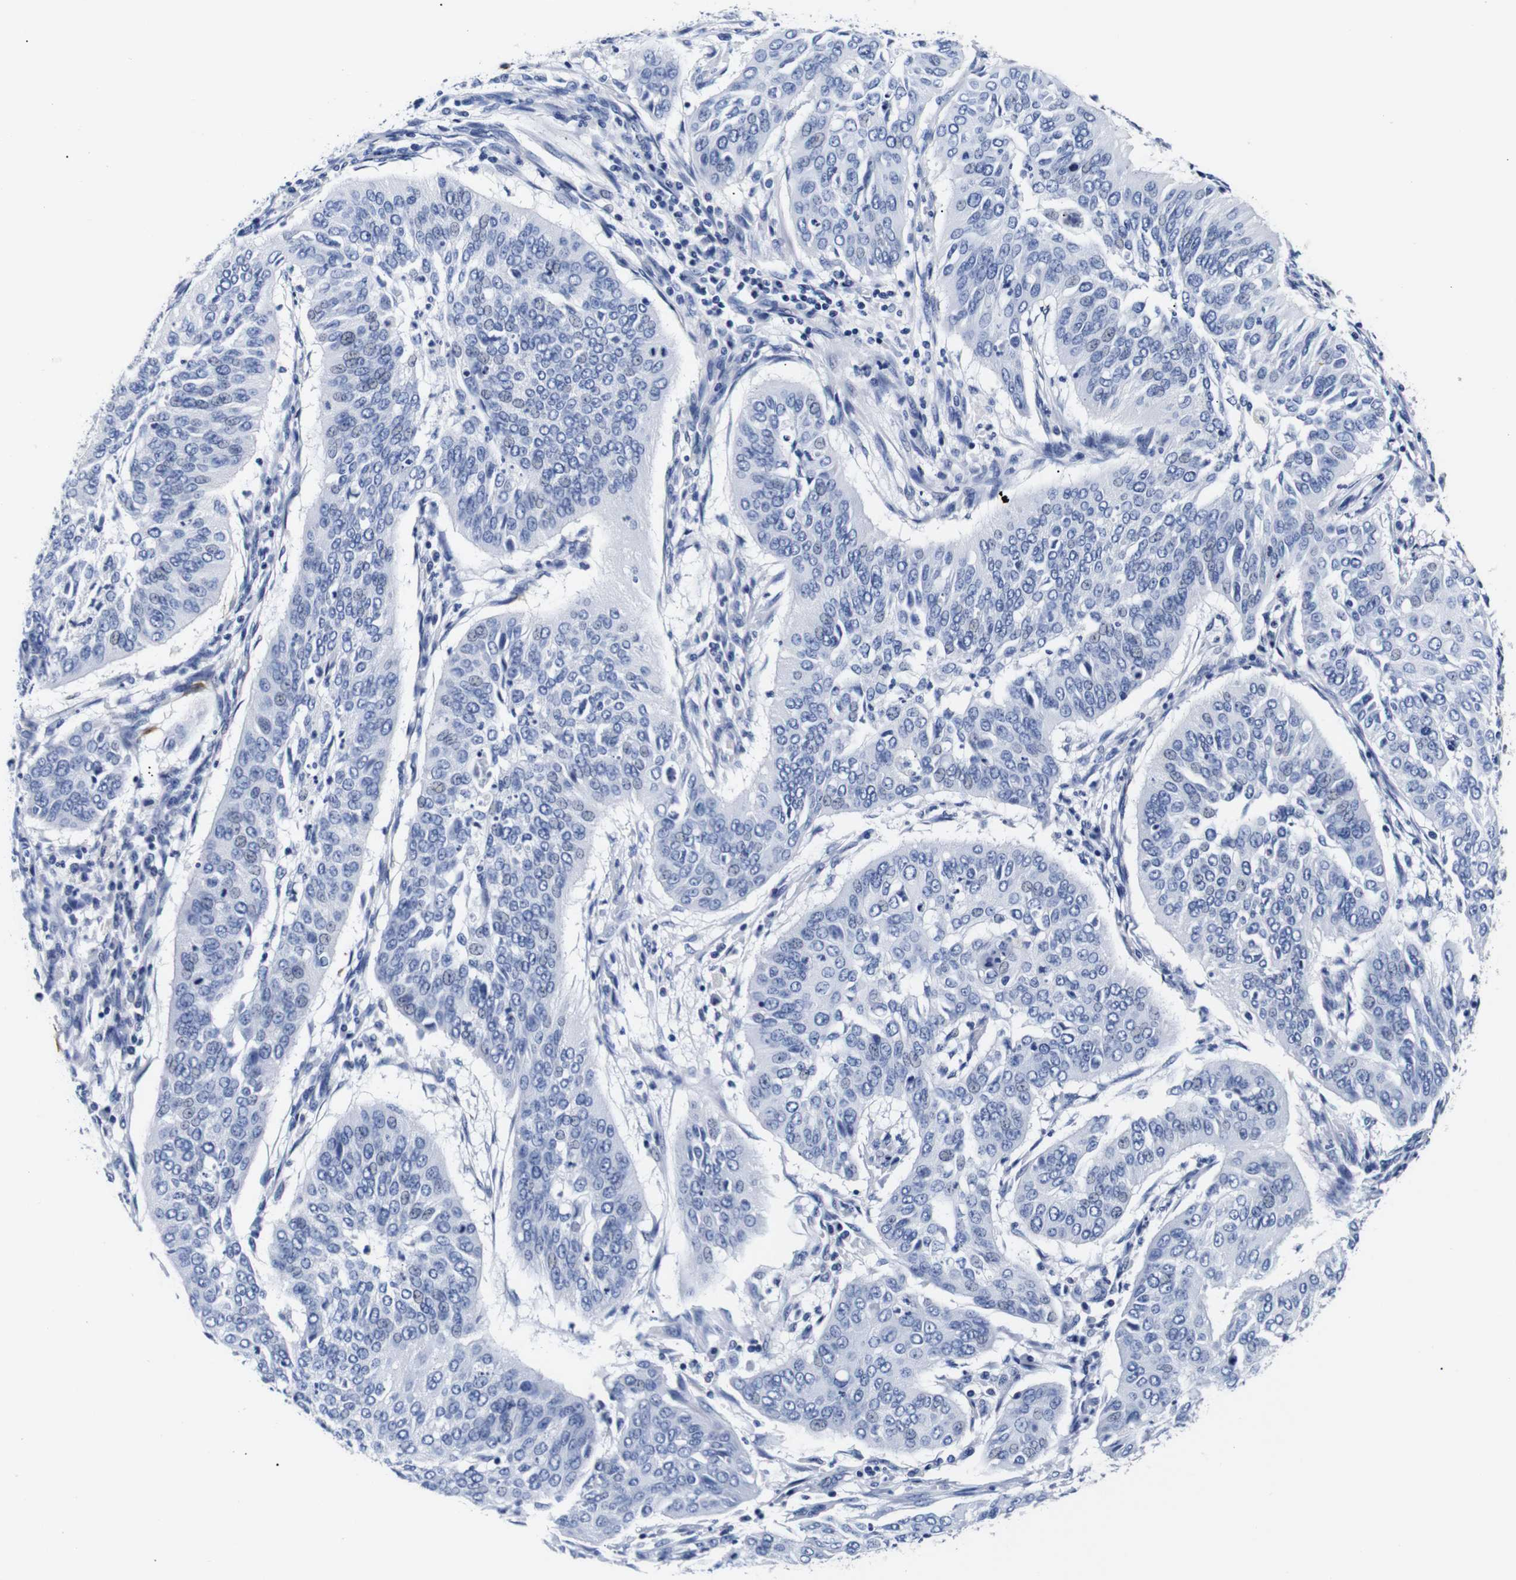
{"staining": {"intensity": "negative", "quantity": "none", "location": "none"}, "tissue": "cervical cancer", "cell_type": "Tumor cells", "image_type": "cancer", "snomed": [{"axis": "morphology", "description": "Normal tissue, NOS"}, {"axis": "morphology", "description": "Squamous cell carcinoma, NOS"}, {"axis": "topography", "description": "Cervix"}], "caption": "Human cervical squamous cell carcinoma stained for a protein using immunohistochemistry (IHC) reveals no staining in tumor cells.", "gene": "GAP43", "patient": {"sex": "female", "age": 39}}